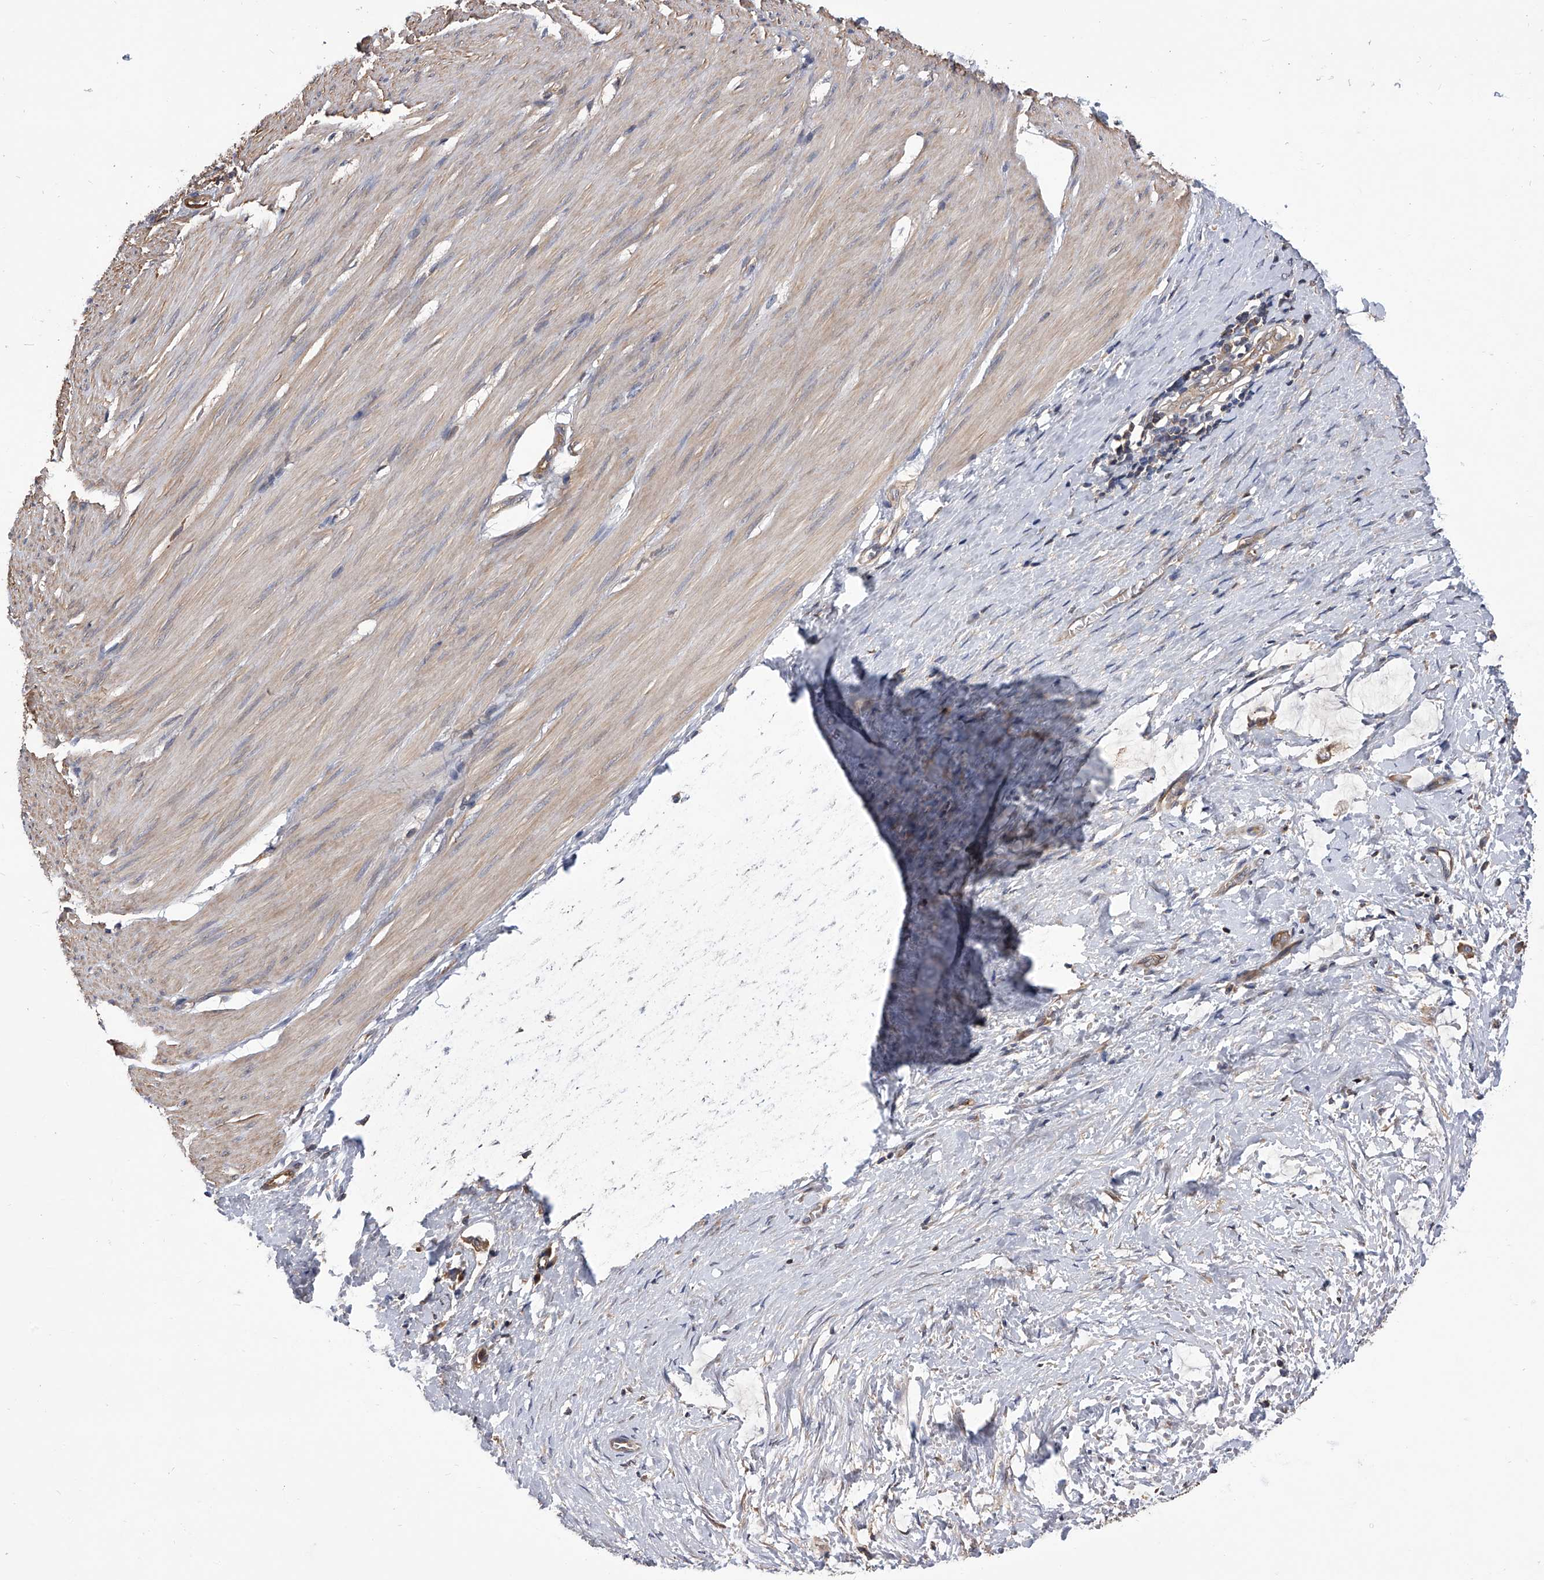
{"staining": {"intensity": "moderate", "quantity": ">75%", "location": "cytoplasmic/membranous"}, "tissue": "smooth muscle", "cell_type": "Smooth muscle cells", "image_type": "normal", "snomed": [{"axis": "morphology", "description": "Normal tissue, NOS"}, {"axis": "morphology", "description": "Adenocarcinoma, NOS"}, {"axis": "topography", "description": "Colon"}, {"axis": "topography", "description": "Peripheral nerve tissue"}], "caption": "The micrograph exhibits immunohistochemical staining of normal smooth muscle. There is moderate cytoplasmic/membranous positivity is present in approximately >75% of smooth muscle cells. Immunohistochemistry (ihc) stains the protein in brown and the nuclei are stained blue.", "gene": "CUL7", "patient": {"sex": "male", "age": 14}}